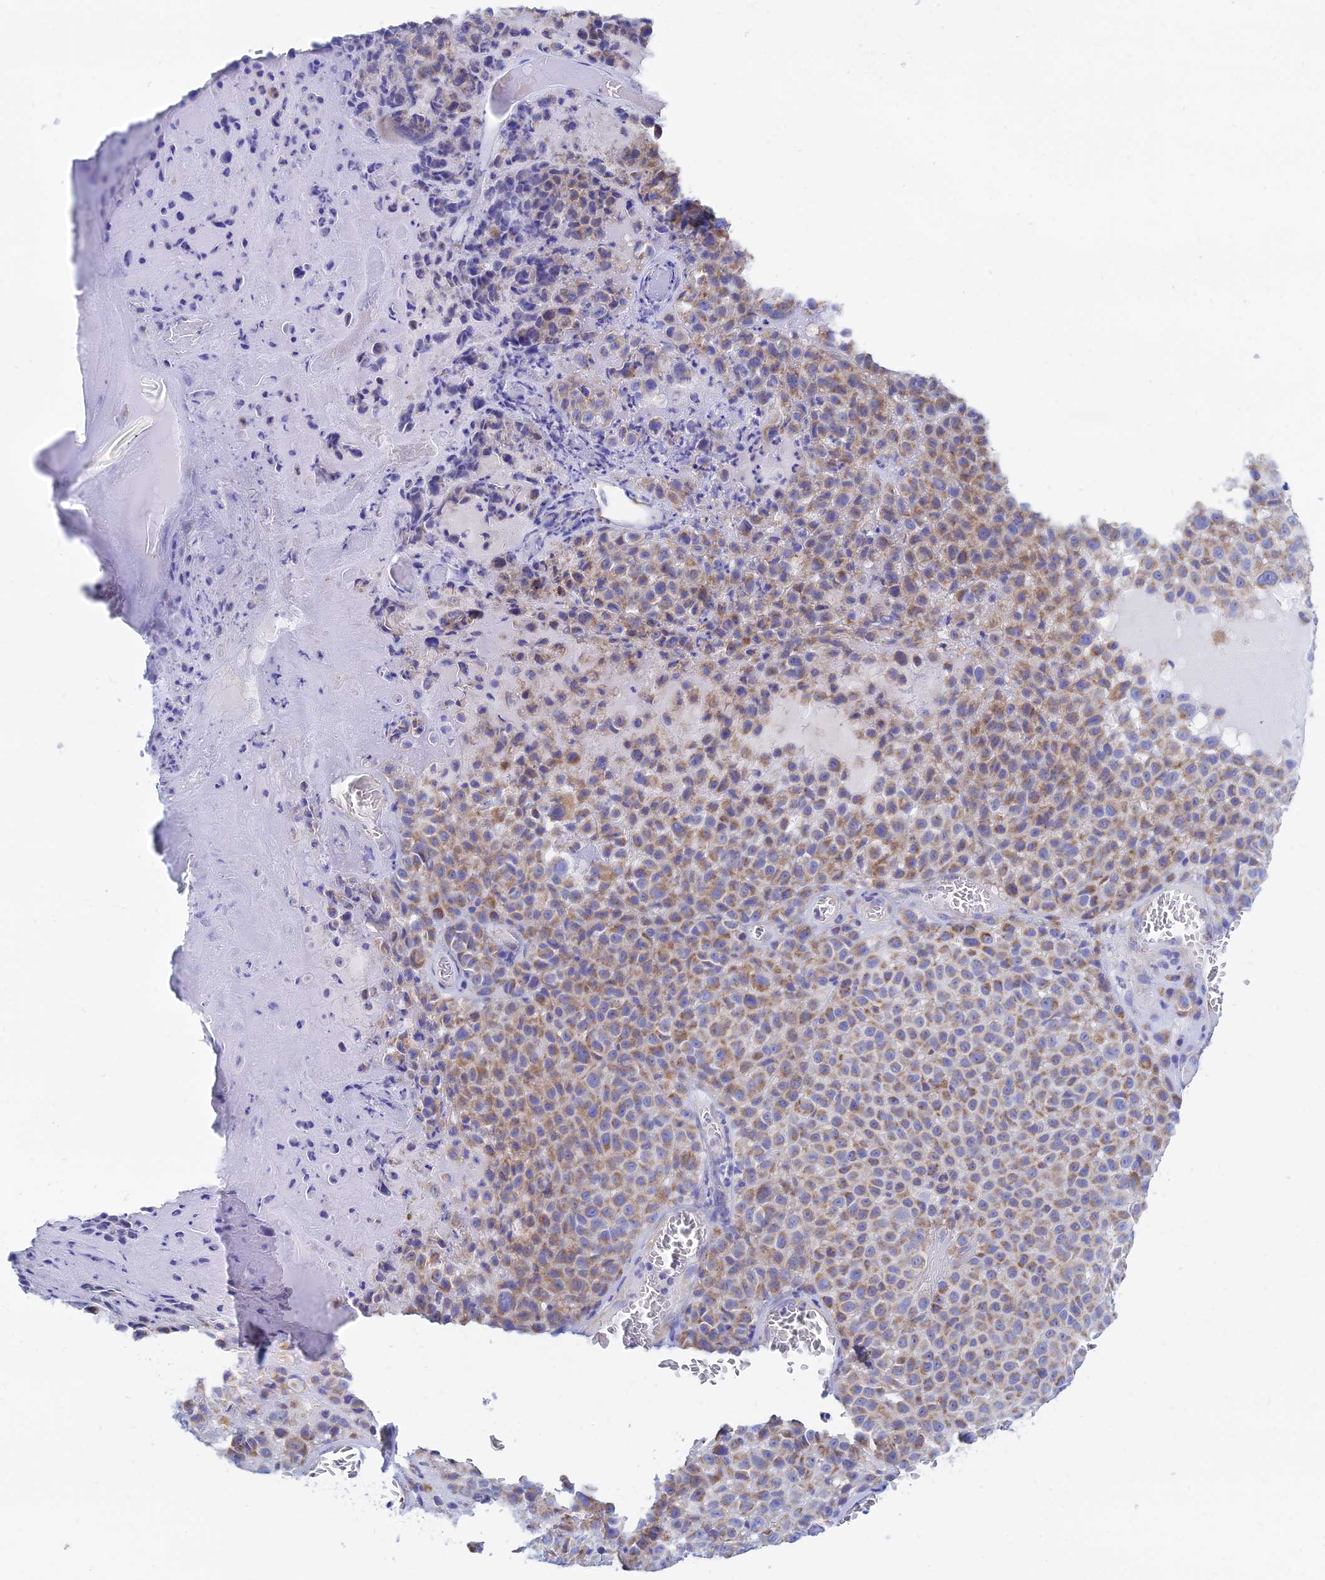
{"staining": {"intensity": "moderate", "quantity": ">75%", "location": "cytoplasmic/membranous"}, "tissue": "melanoma", "cell_type": "Tumor cells", "image_type": "cancer", "snomed": [{"axis": "morphology", "description": "Malignant melanoma, NOS"}, {"axis": "topography", "description": "Skin"}], "caption": "Brown immunohistochemical staining in melanoma exhibits moderate cytoplasmic/membranous staining in about >75% of tumor cells.", "gene": "MGST1", "patient": {"sex": "female", "age": 94}}